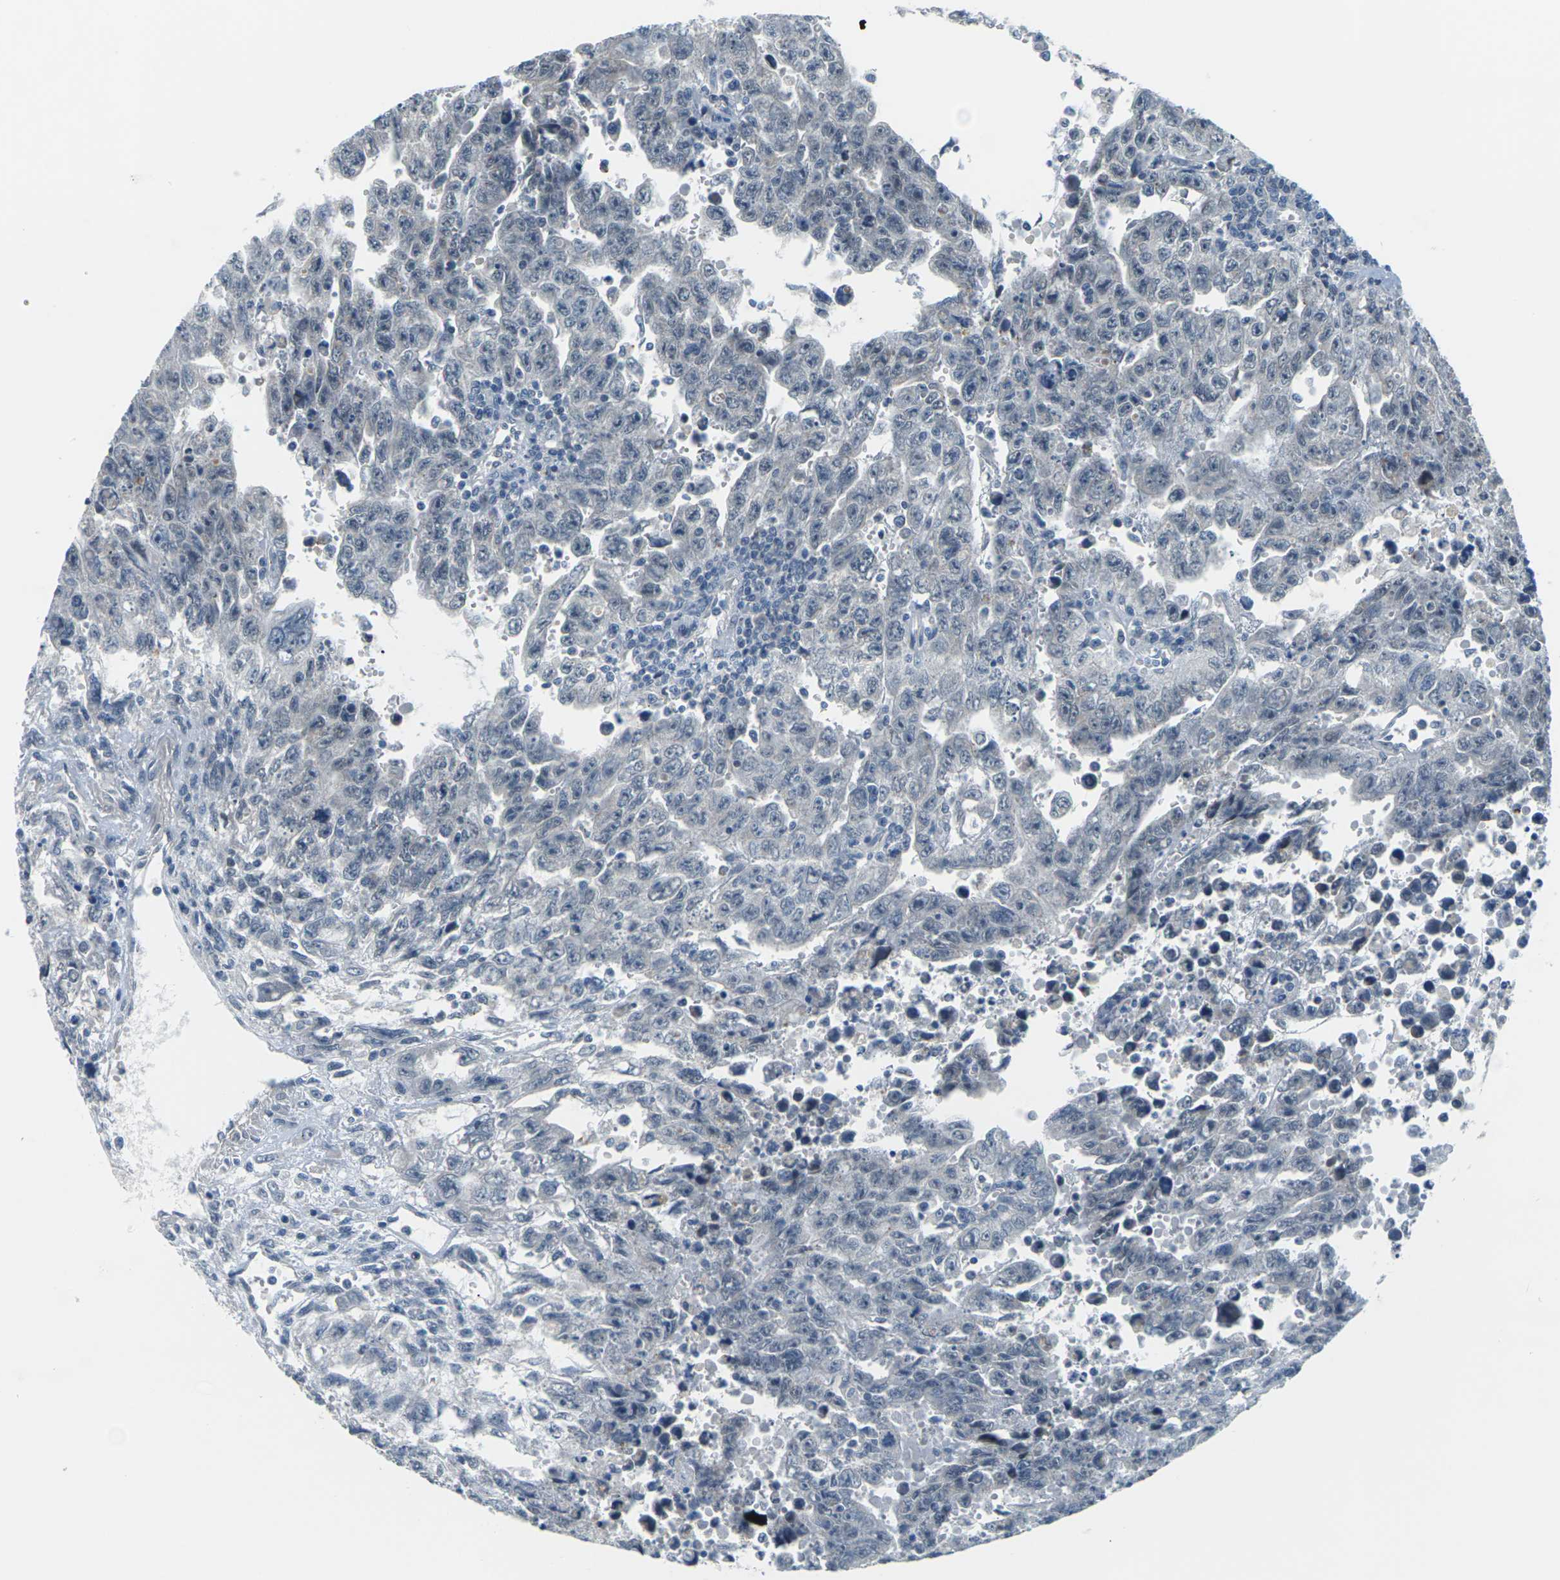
{"staining": {"intensity": "negative", "quantity": "none", "location": "none"}, "tissue": "testis cancer", "cell_type": "Tumor cells", "image_type": "cancer", "snomed": [{"axis": "morphology", "description": "Carcinoma, Embryonal, NOS"}, {"axis": "topography", "description": "Testis"}], "caption": "This histopathology image is of testis cancer stained with immunohistochemistry (IHC) to label a protein in brown with the nuclei are counter-stained blue. There is no staining in tumor cells.", "gene": "SLC13A3", "patient": {"sex": "male", "age": 28}}